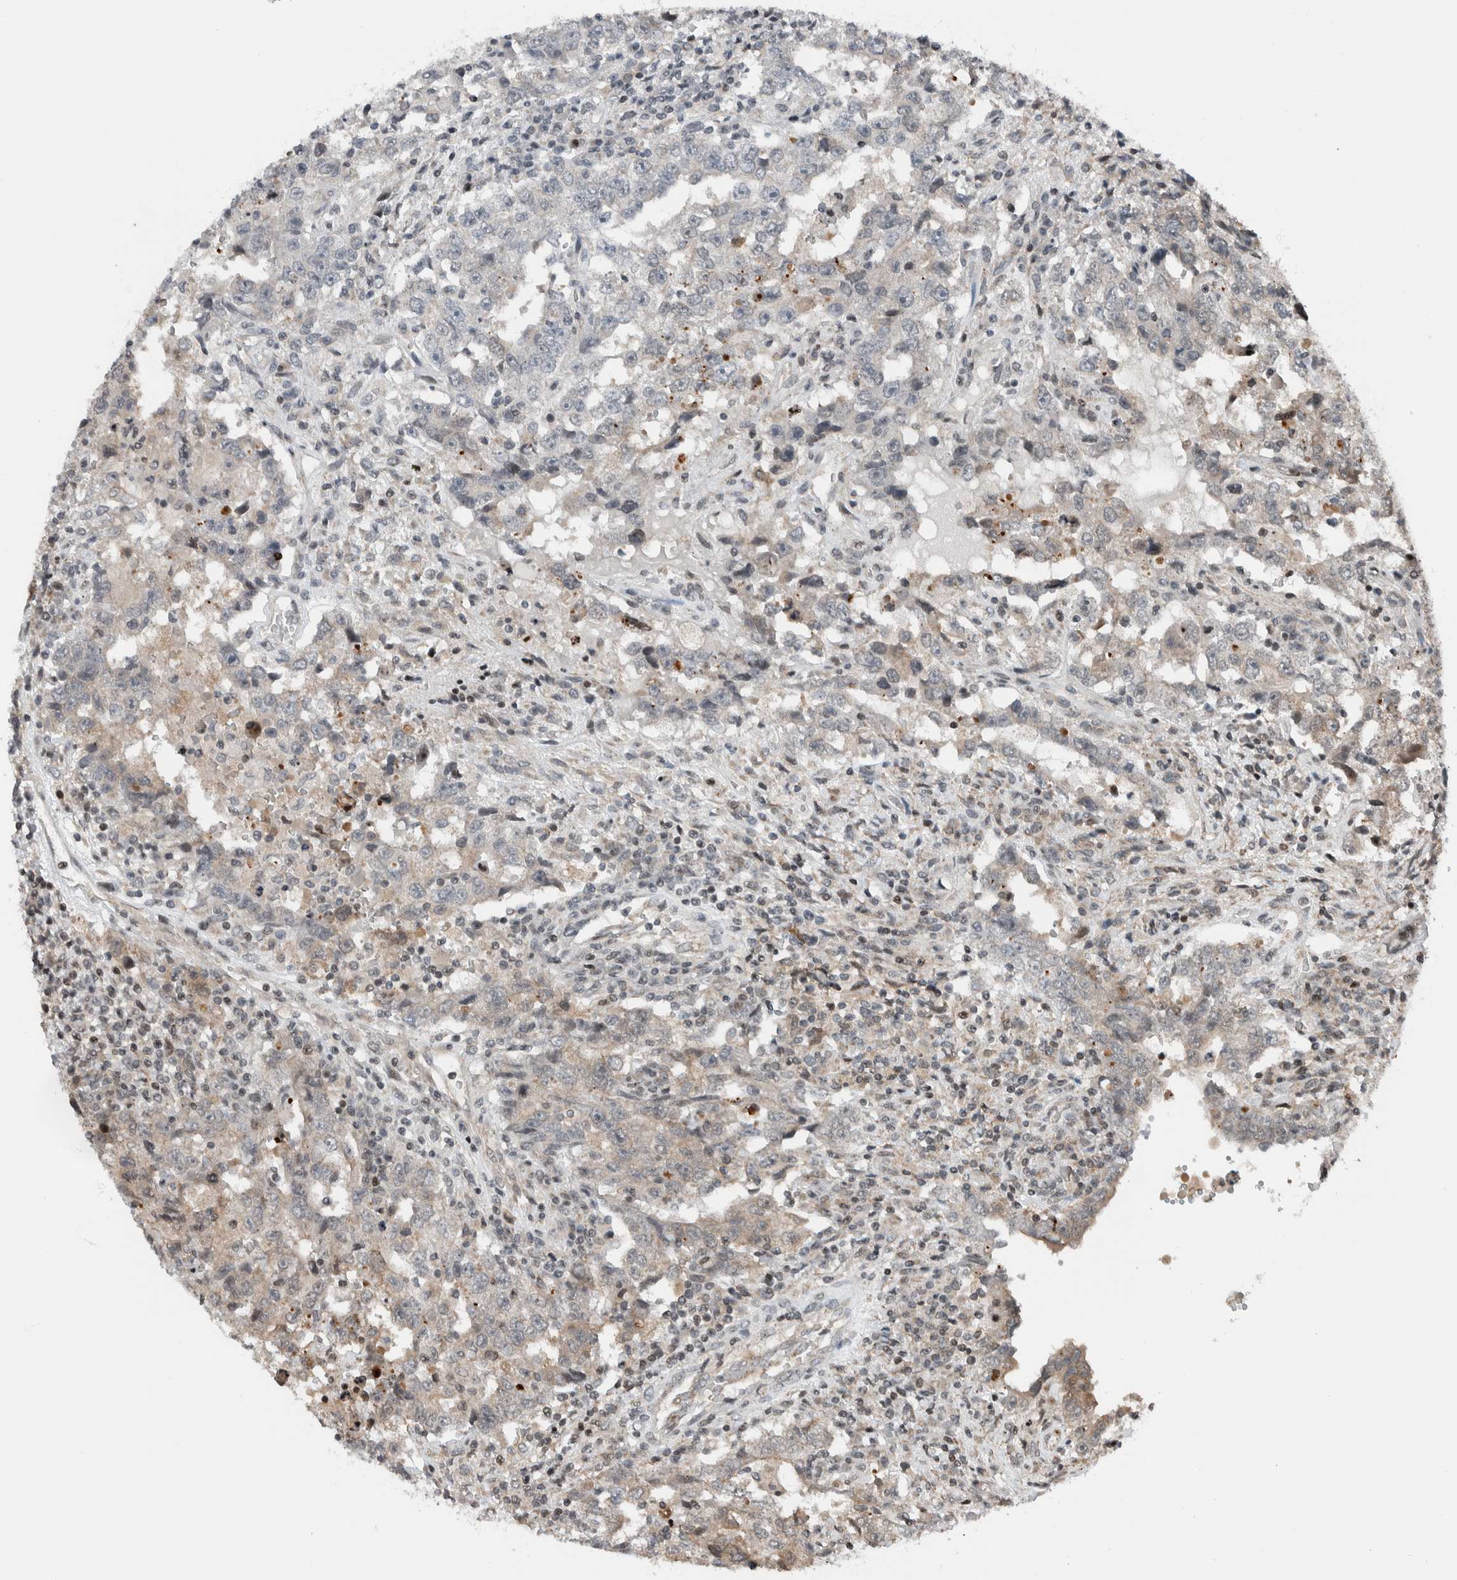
{"staining": {"intensity": "weak", "quantity": "<25%", "location": "cytoplasmic/membranous"}, "tissue": "testis cancer", "cell_type": "Tumor cells", "image_type": "cancer", "snomed": [{"axis": "morphology", "description": "Carcinoma, Embryonal, NOS"}, {"axis": "topography", "description": "Testis"}], "caption": "DAB (3,3'-diaminobenzidine) immunohistochemical staining of testis cancer demonstrates no significant positivity in tumor cells.", "gene": "NPLOC4", "patient": {"sex": "male", "age": 26}}